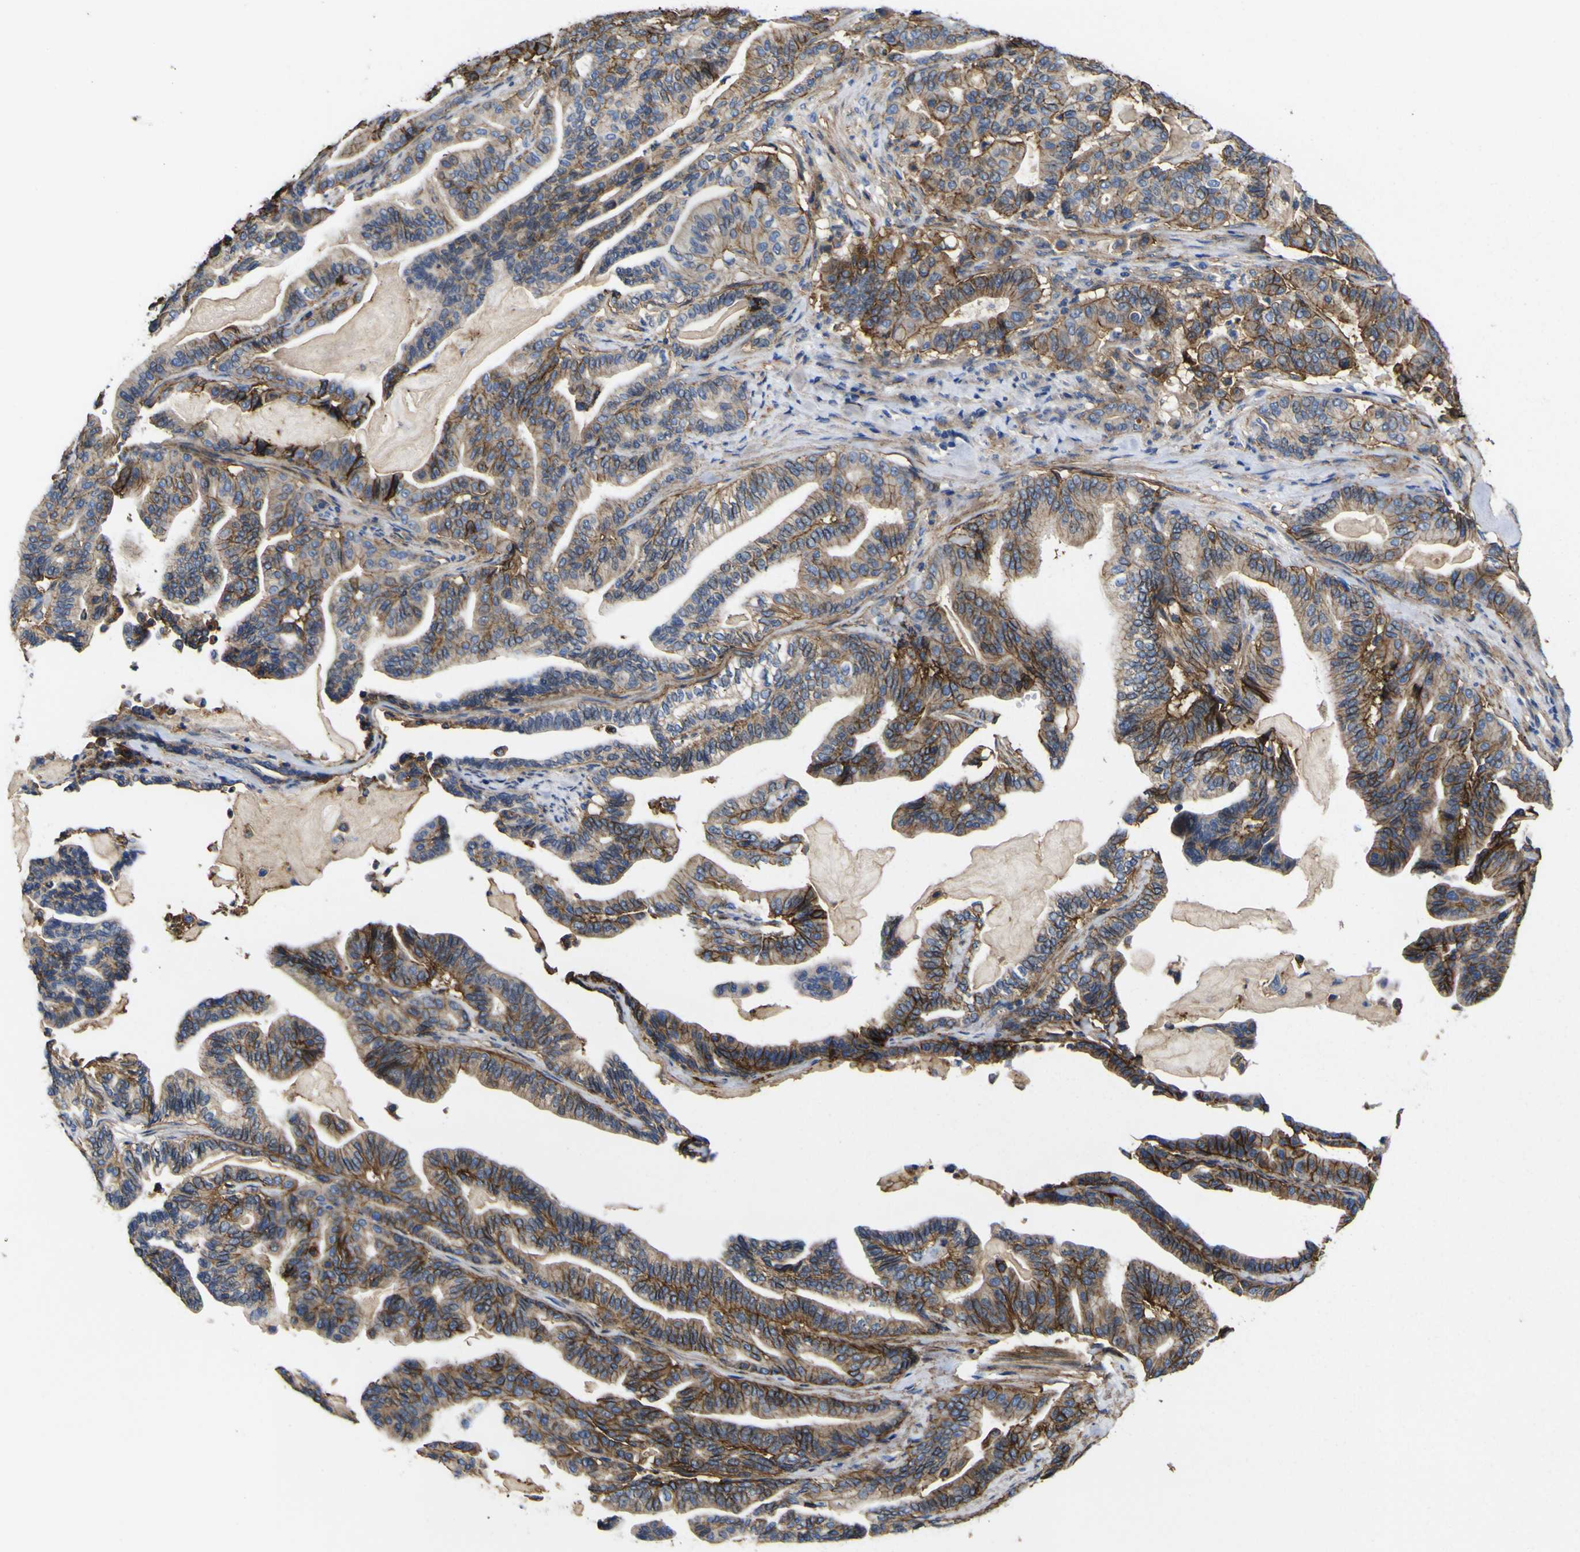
{"staining": {"intensity": "moderate", "quantity": ">75%", "location": "cytoplasmic/membranous"}, "tissue": "pancreatic cancer", "cell_type": "Tumor cells", "image_type": "cancer", "snomed": [{"axis": "morphology", "description": "Adenocarcinoma, NOS"}, {"axis": "topography", "description": "Pancreas"}], "caption": "Tumor cells show moderate cytoplasmic/membranous staining in approximately >75% of cells in pancreatic cancer (adenocarcinoma).", "gene": "CD151", "patient": {"sex": "male", "age": 63}}